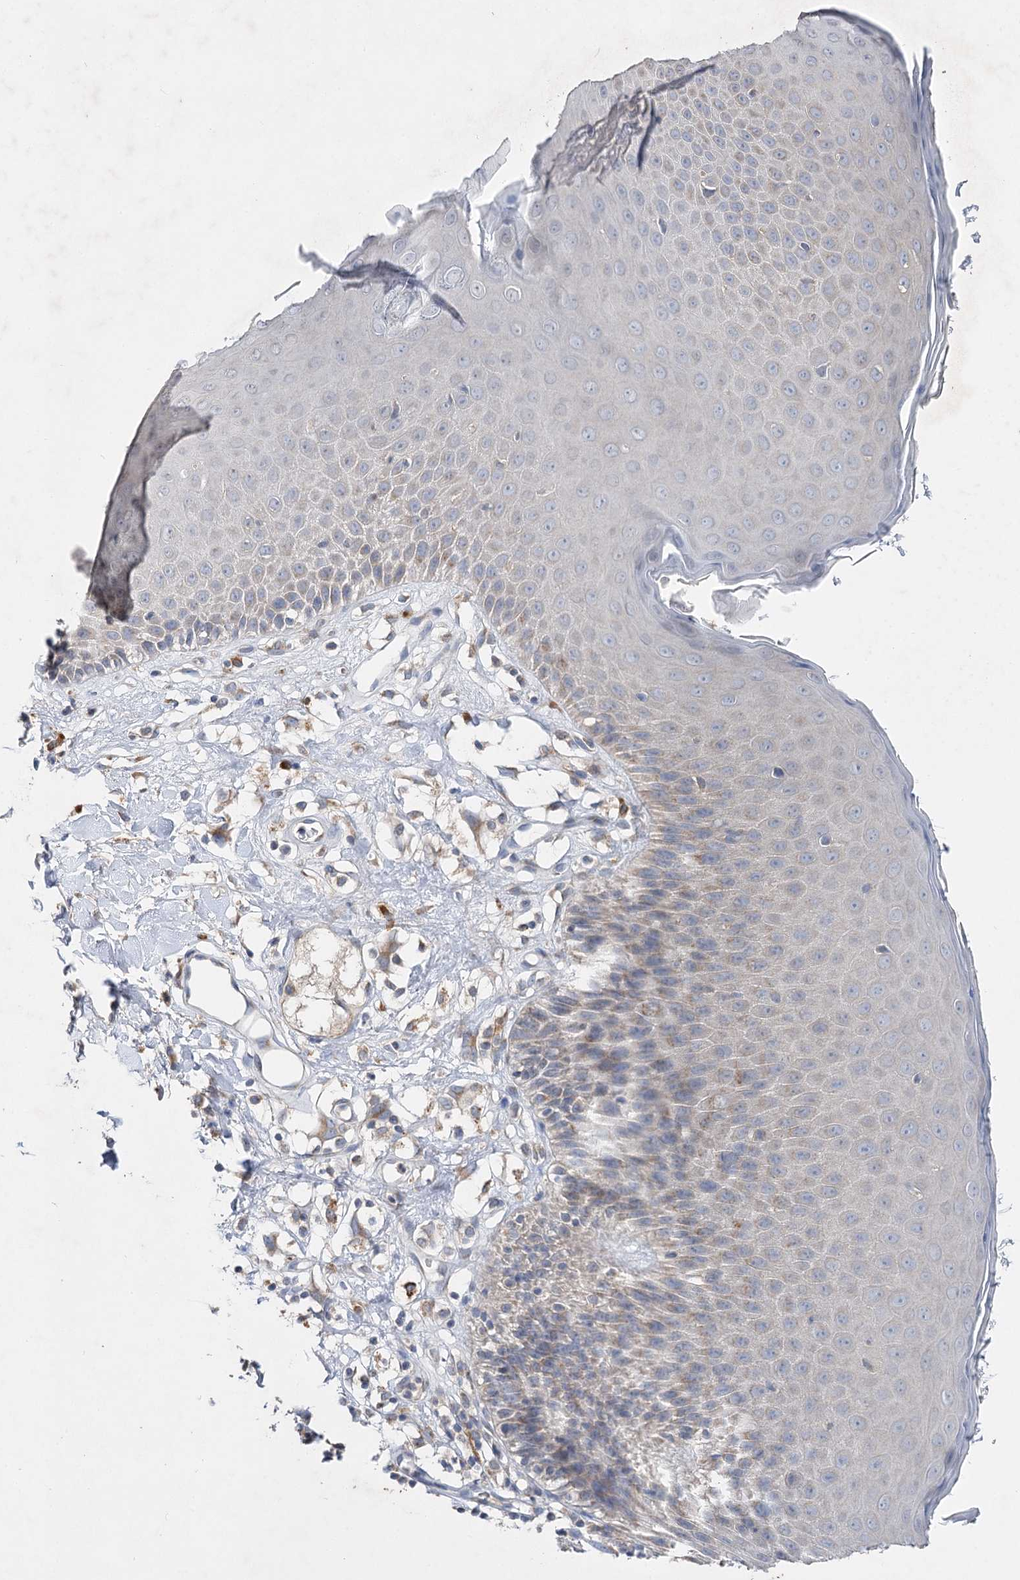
{"staining": {"intensity": "moderate", "quantity": "<25%", "location": "cytoplasmic/membranous"}, "tissue": "skin", "cell_type": "Epidermal cells", "image_type": "normal", "snomed": [{"axis": "morphology", "description": "Normal tissue, NOS"}, {"axis": "topography", "description": "Vulva"}], "caption": "DAB (3,3'-diaminobenzidine) immunohistochemical staining of normal human skin shows moderate cytoplasmic/membranous protein positivity in approximately <25% of epidermal cells.", "gene": "IL1RAP", "patient": {"sex": "female", "age": 68}}